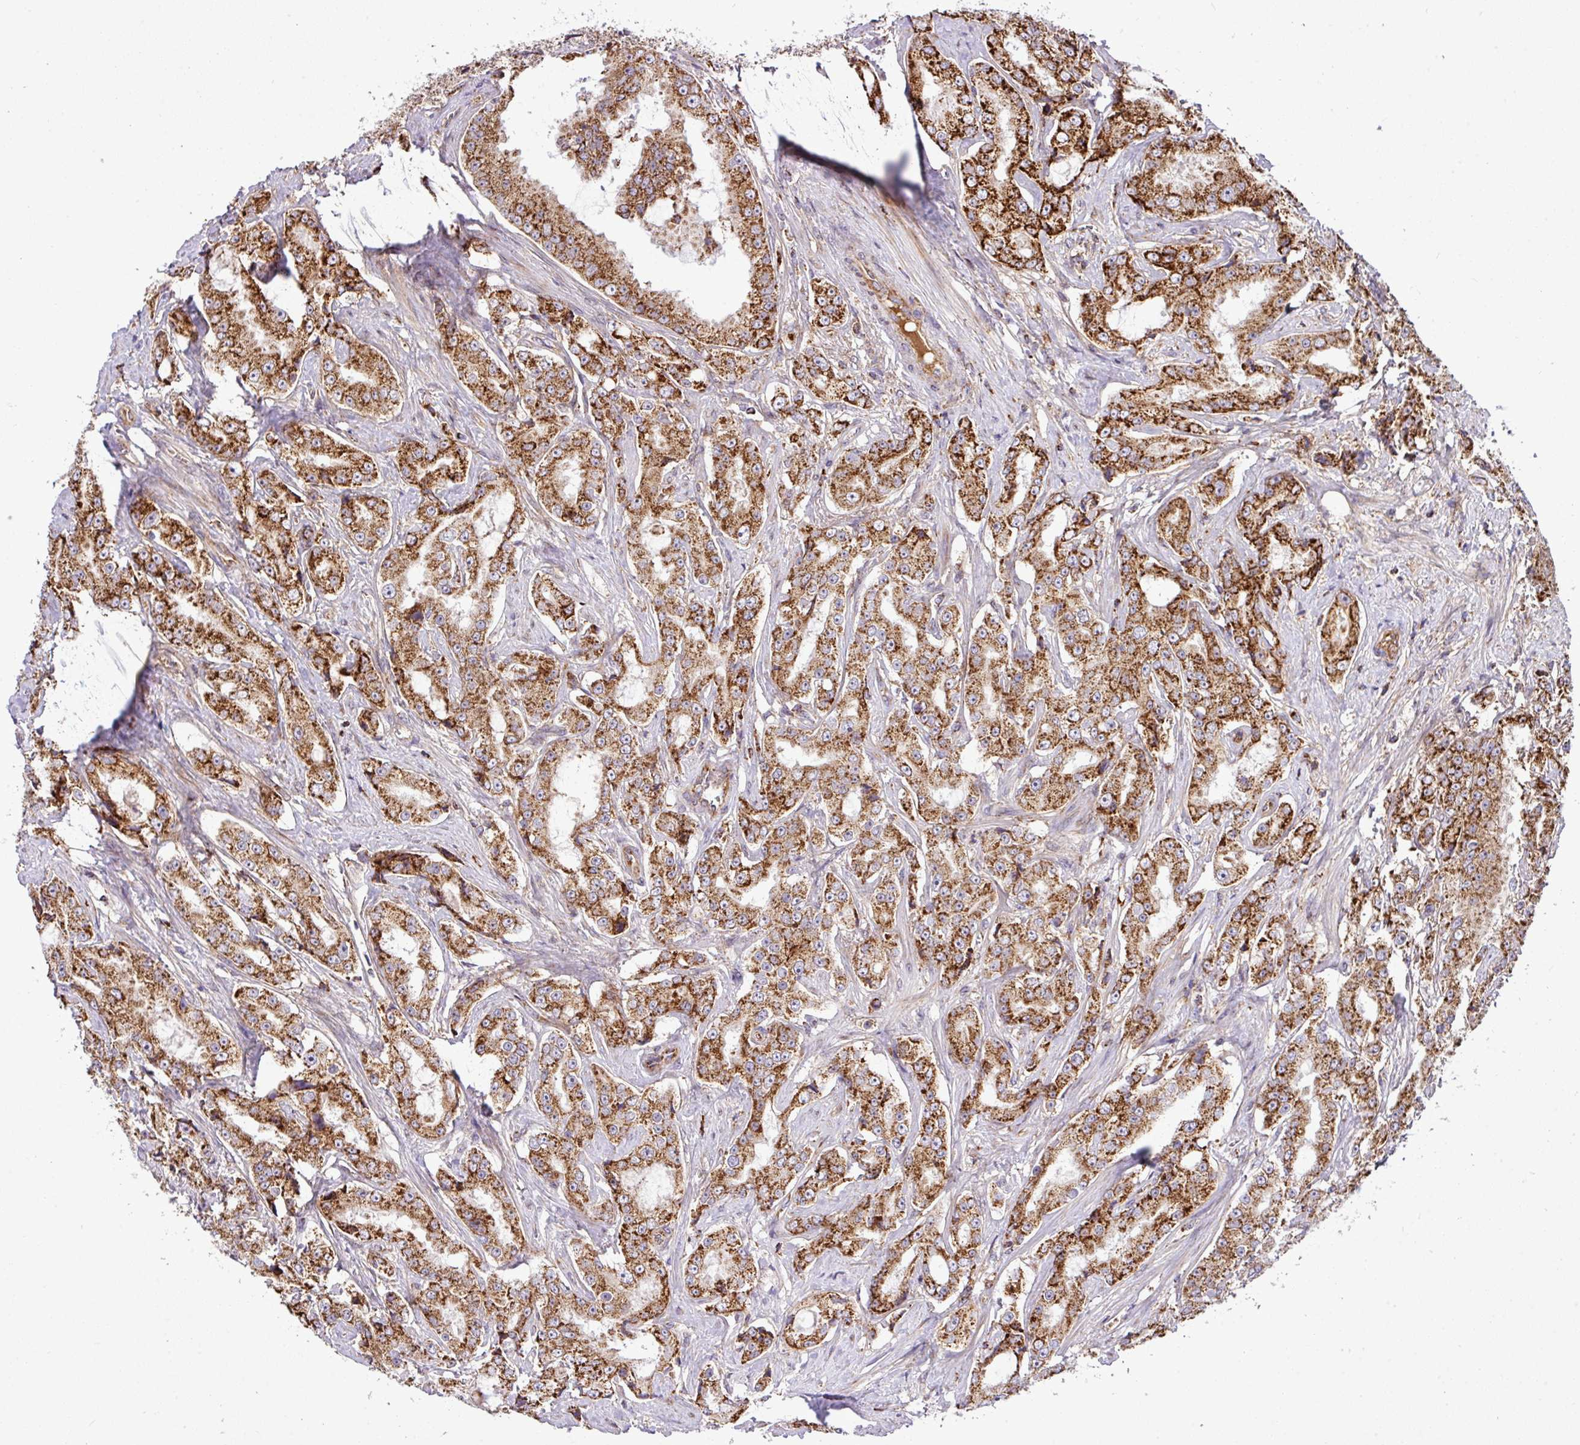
{"staining": {"intensity": "strong", "quantity": ">75%", "location": "cytoplasmic/membranous"}, "tissue": "prostate cancer", "cell_type": "Tumor cells", "image_type": "cancer", "snomed": [{"axis": "morphology", "description": "Adenocarcinoma, High grade"}, {"axis": "topography", "description": "Prostate"}], "caption": "Human adenocarcinoma (high-grade) (prostate) stained with a protein marker reveals strong staining in tumor cells.", "gene": "ZNF569", "patient": {"sex": "male", "age": 73}}